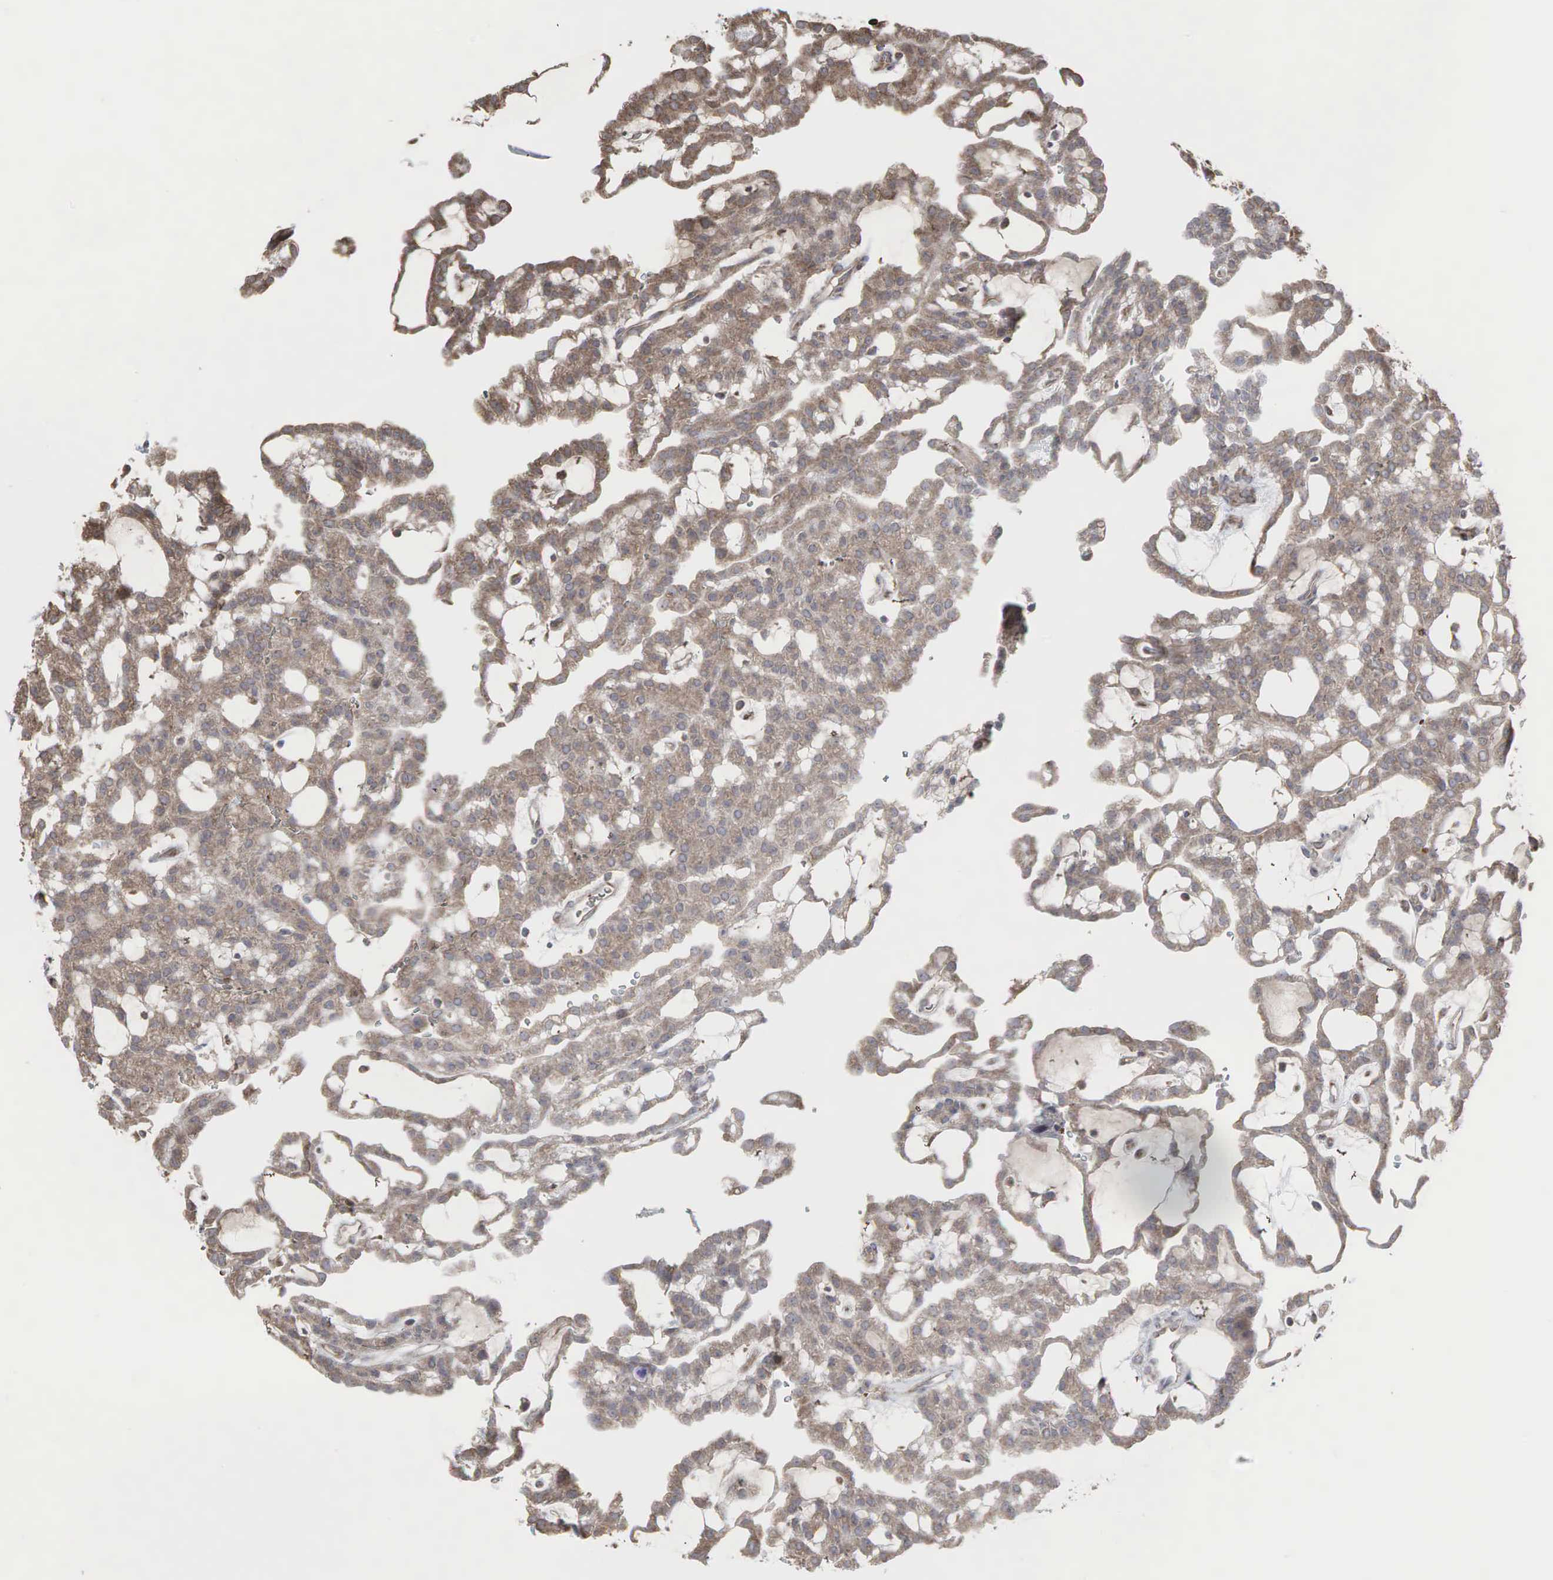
{"staining": {"intensity": "weak", "quantity": ">75%", "location": "cytoplasmic/membranous"}, "tissue": "renal cancer", "cell_type": "Tumor cells", "image_type": "cancer", "snomed": [{"axis": "morphology", "description": "Adenocarcinoma, NOS"}, {"axis": "topography", "description": "Kidney"}], "caption": "IHC (DAB (3,3'-diaminobenzidine)) staining of renal cancer shows weak cytoplasmic/membranous protein expression in about >75% of tumor cells.", "gene": "PABPC5", "patient": {"sex": "male", "age": 63}}